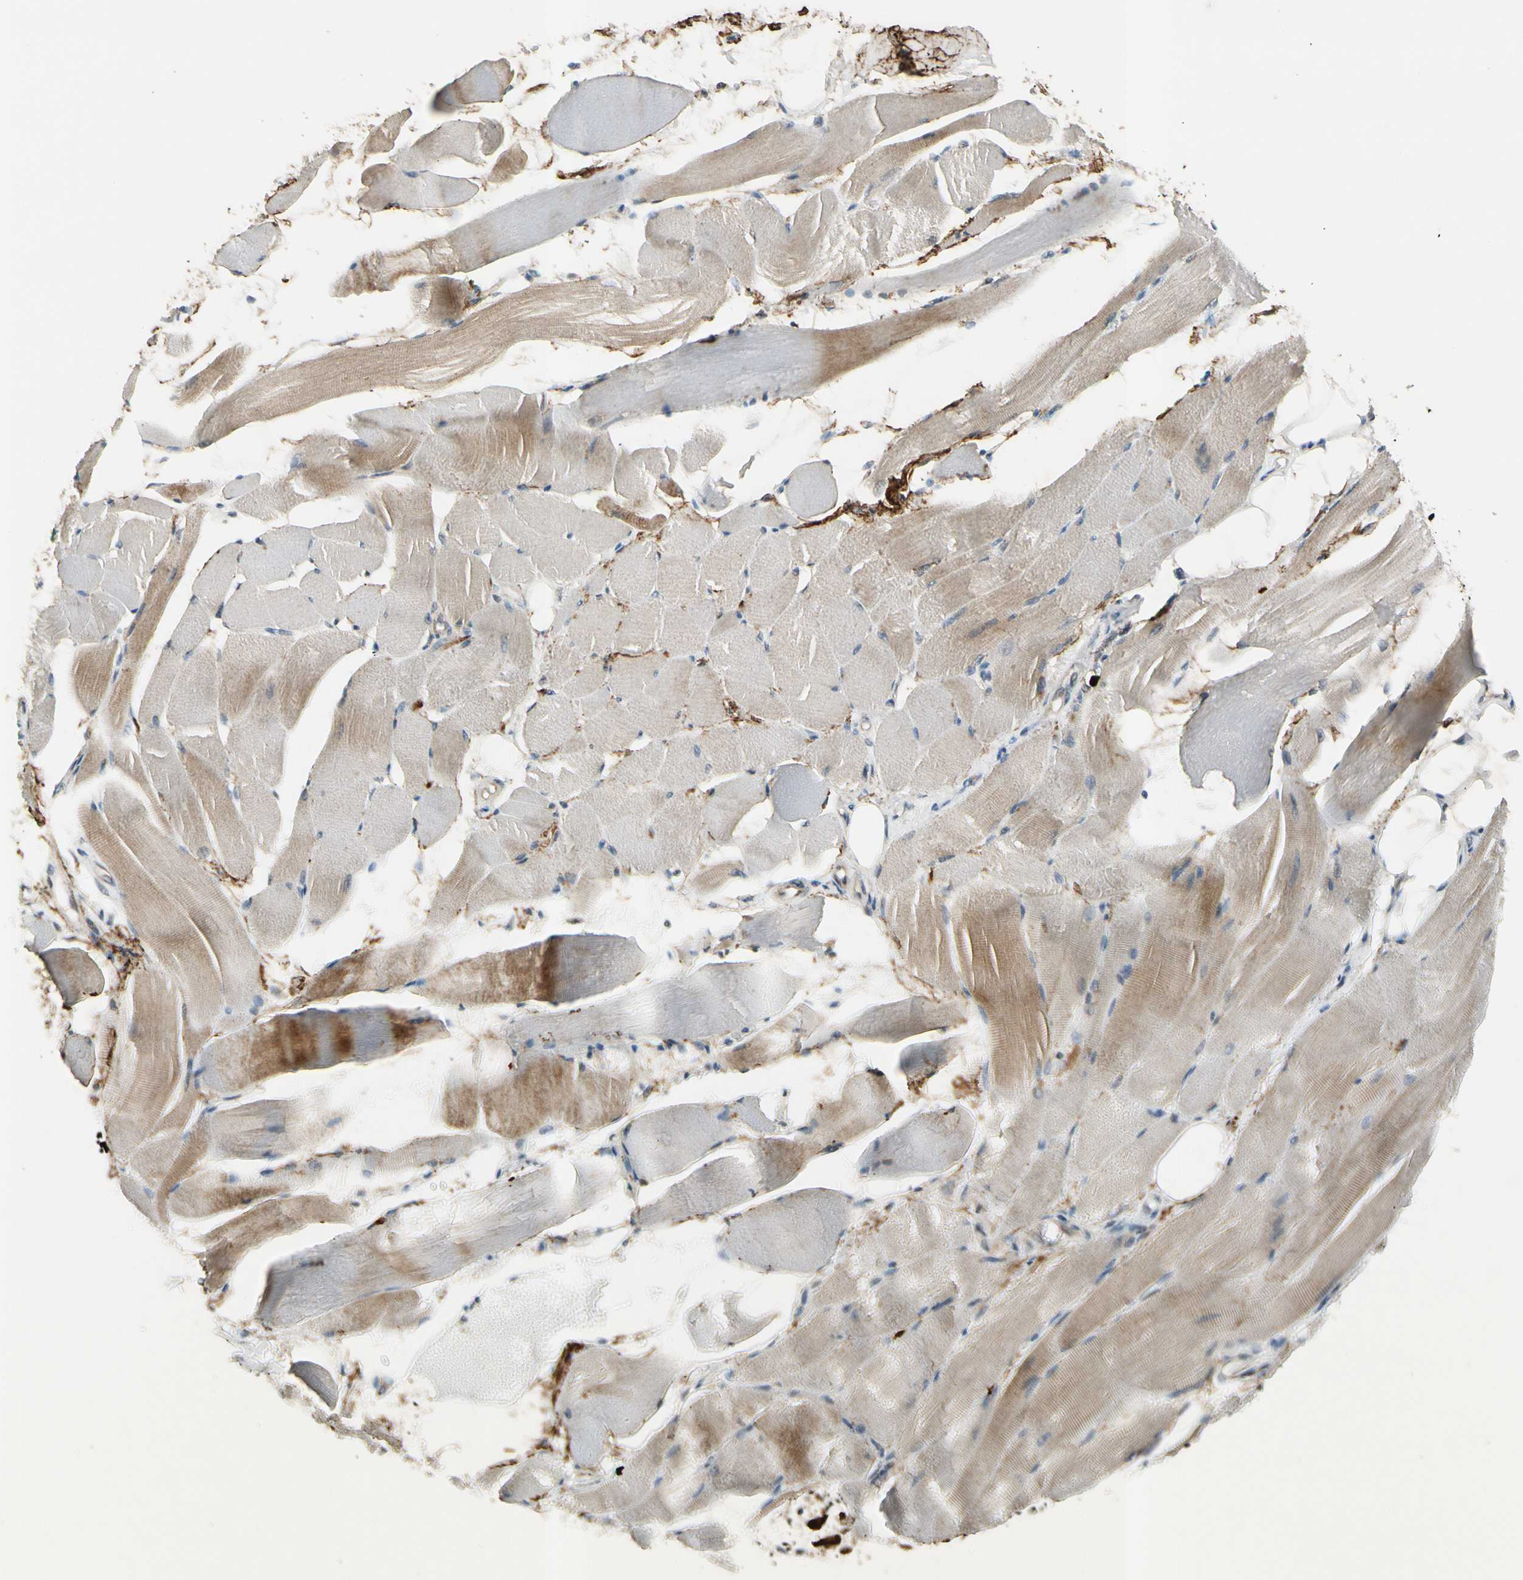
{"staining": {"intensity": "moderate", "quantity": "25%-75%", "location": "cytoplasmic/membranous"}, "tissue": "skeletal muscle", "cell_type": "Myocytes", "image_type": "normal", "snomed": [{"axis": "morphology", "description": "Normal tissue, NOS"}, {"axis": "topography", "description": "Skeletal muscle"}, {"axis": "topography", "description": "Peripheral nerve tissue"}], "caption": "This histopathology image displays IHC staining of benign human skeletal muscle, with medium moderate cytoplasmic/membranous staining in about 25%-75% of myocytes.", "gene": "ICAM5", "patient": {"sex": "female", "age": 84}}